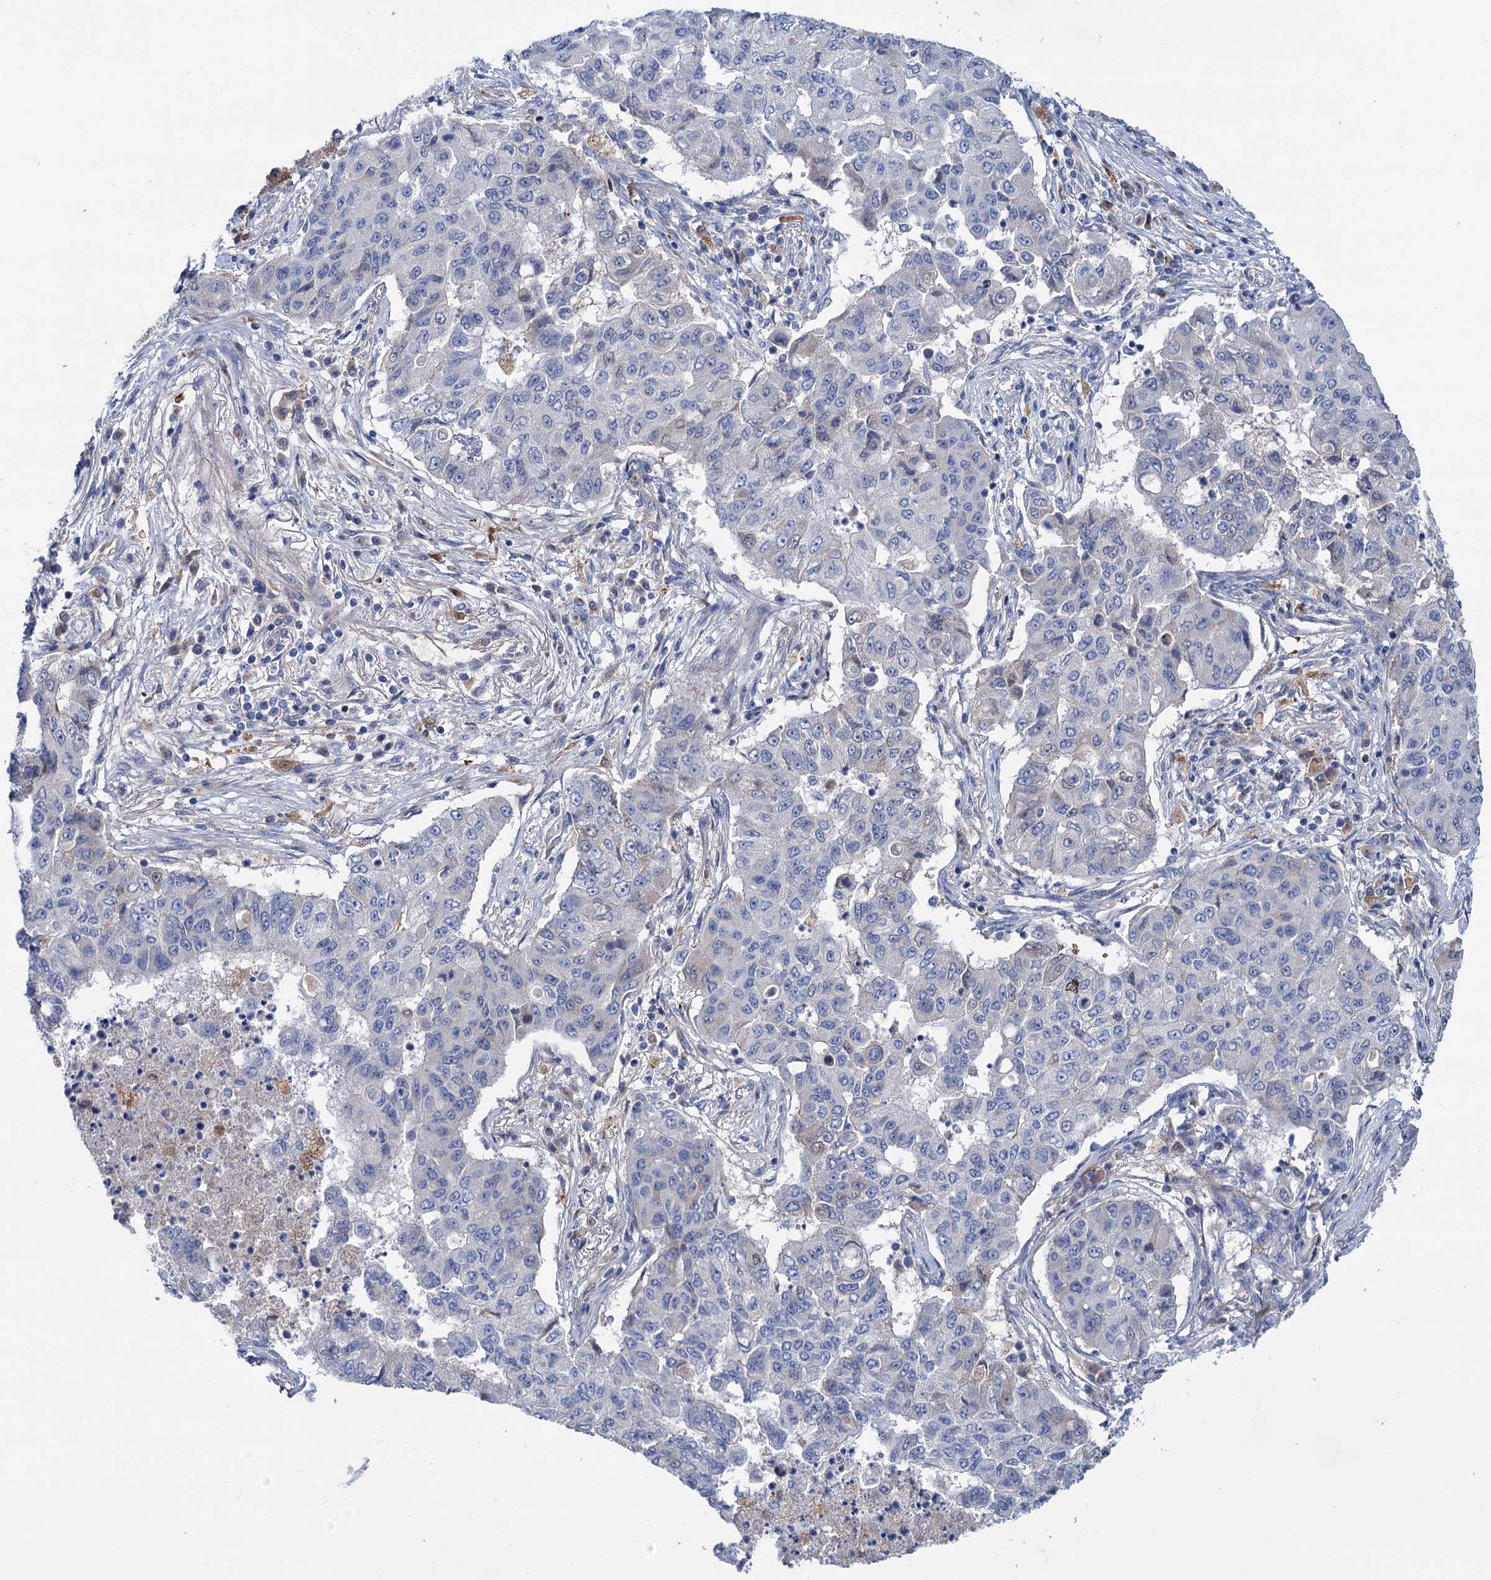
{"staining": {"intensity": "negative", "quantity": "none", "location": "none"}, "tissue": "lung cancer", "cell_type": "Tumor cells", "image_type": "cancer", "snomed": [{"axis": "morphology", "description": "Squamous cell carcinoma, NOS"}, {"axis": "topography", "description": "Lung"}], "caption": "Immunohistochemistry photomicrograph of human lung cancer stained for a protein (brown), which displays no positivity in tumor cells.", "gene": "ZNRD2", "patient": {"sex": "male", "age": 74}}